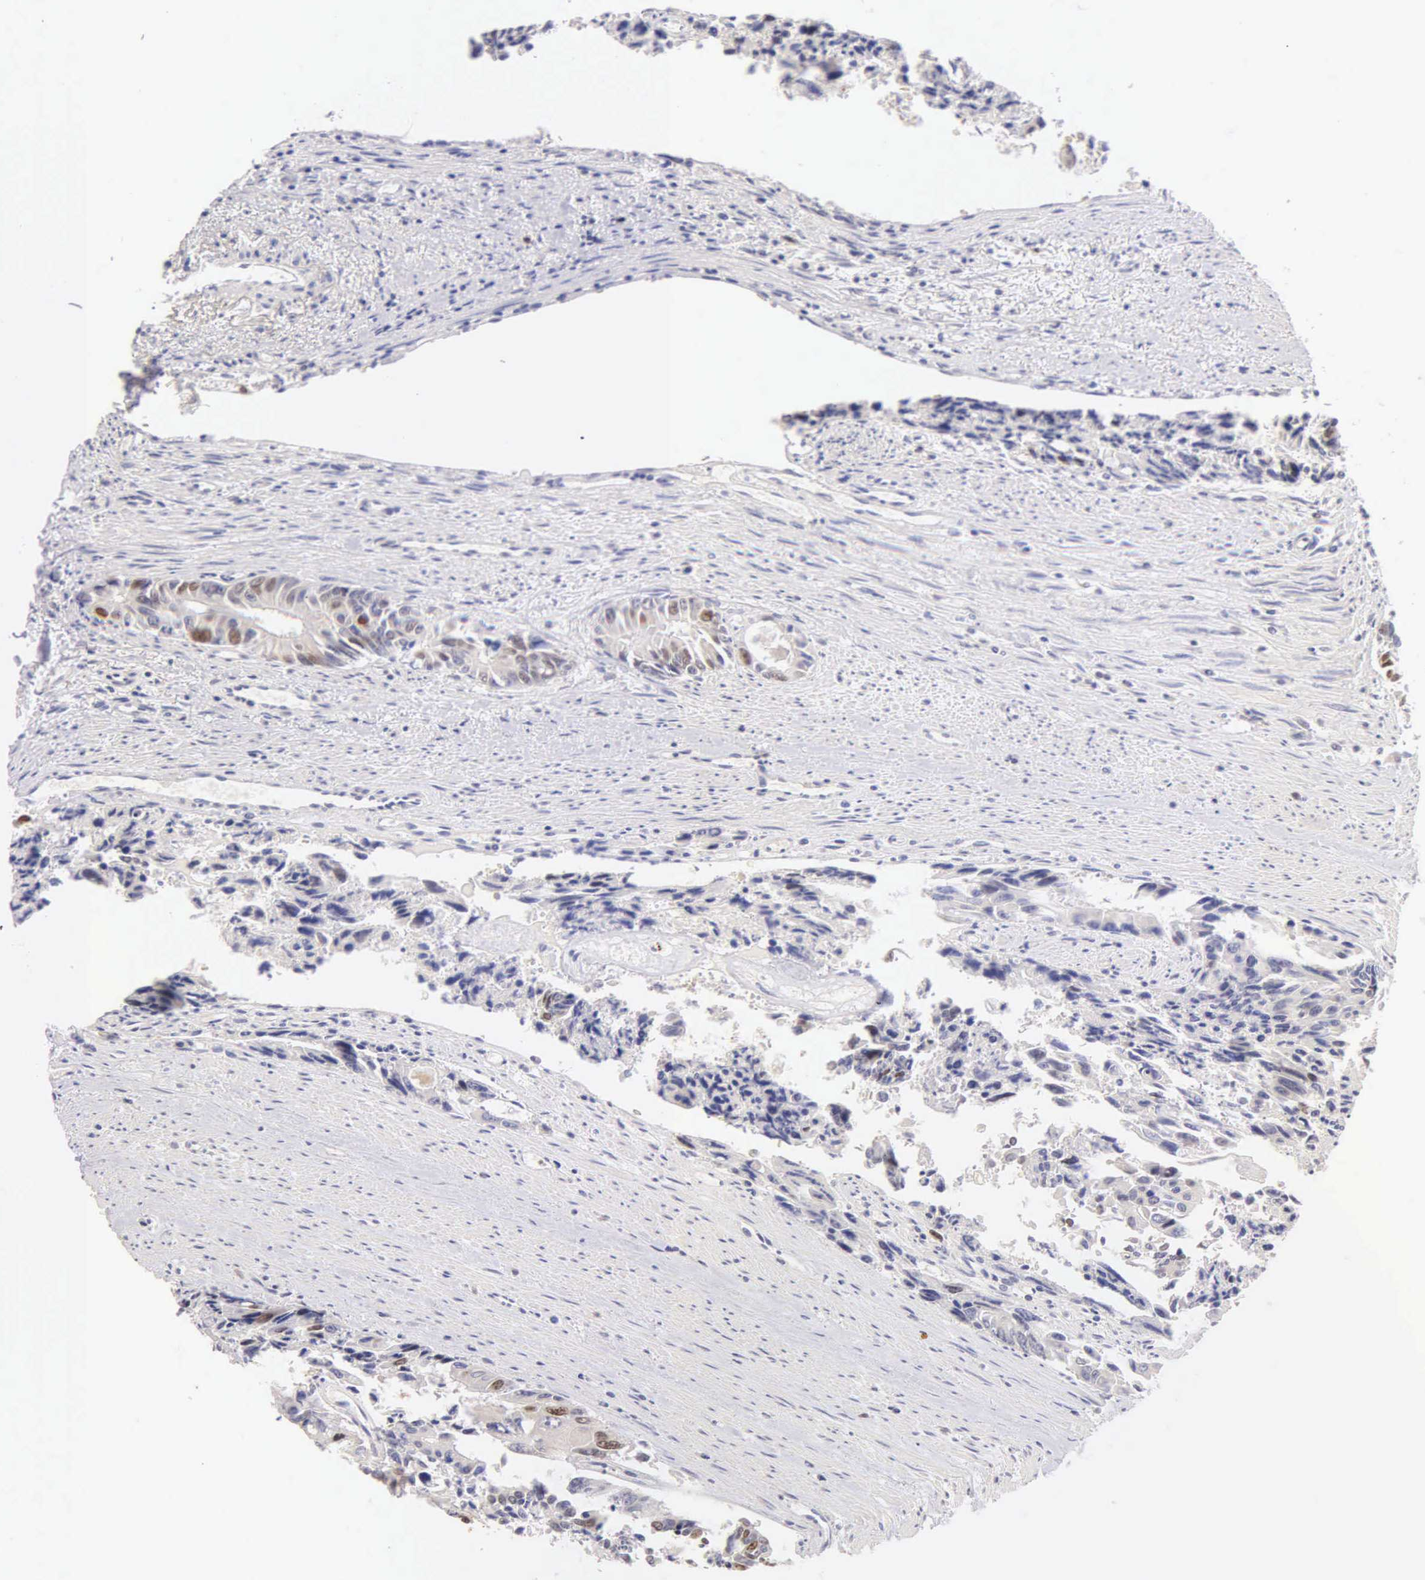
{"staining": {"intensity": "moderate", "quantity": "<25%", "location": "nuclear"}, "tissue": "colorectal cancer", "cell_type": "Tumor cells", "image_type": "cancer", "snomed": [{"axis": "morphology", "description": "Adenocarcinoma, NOS"}, {"axis": "topography", "description": "Rectum"}], "caption": "Colorectal adenocarcinoma stained with a protein marker demonstrates moderate staining in tumor cells.", "gene": "MKI67", "patient": {"sex": "male", "age": 76}}